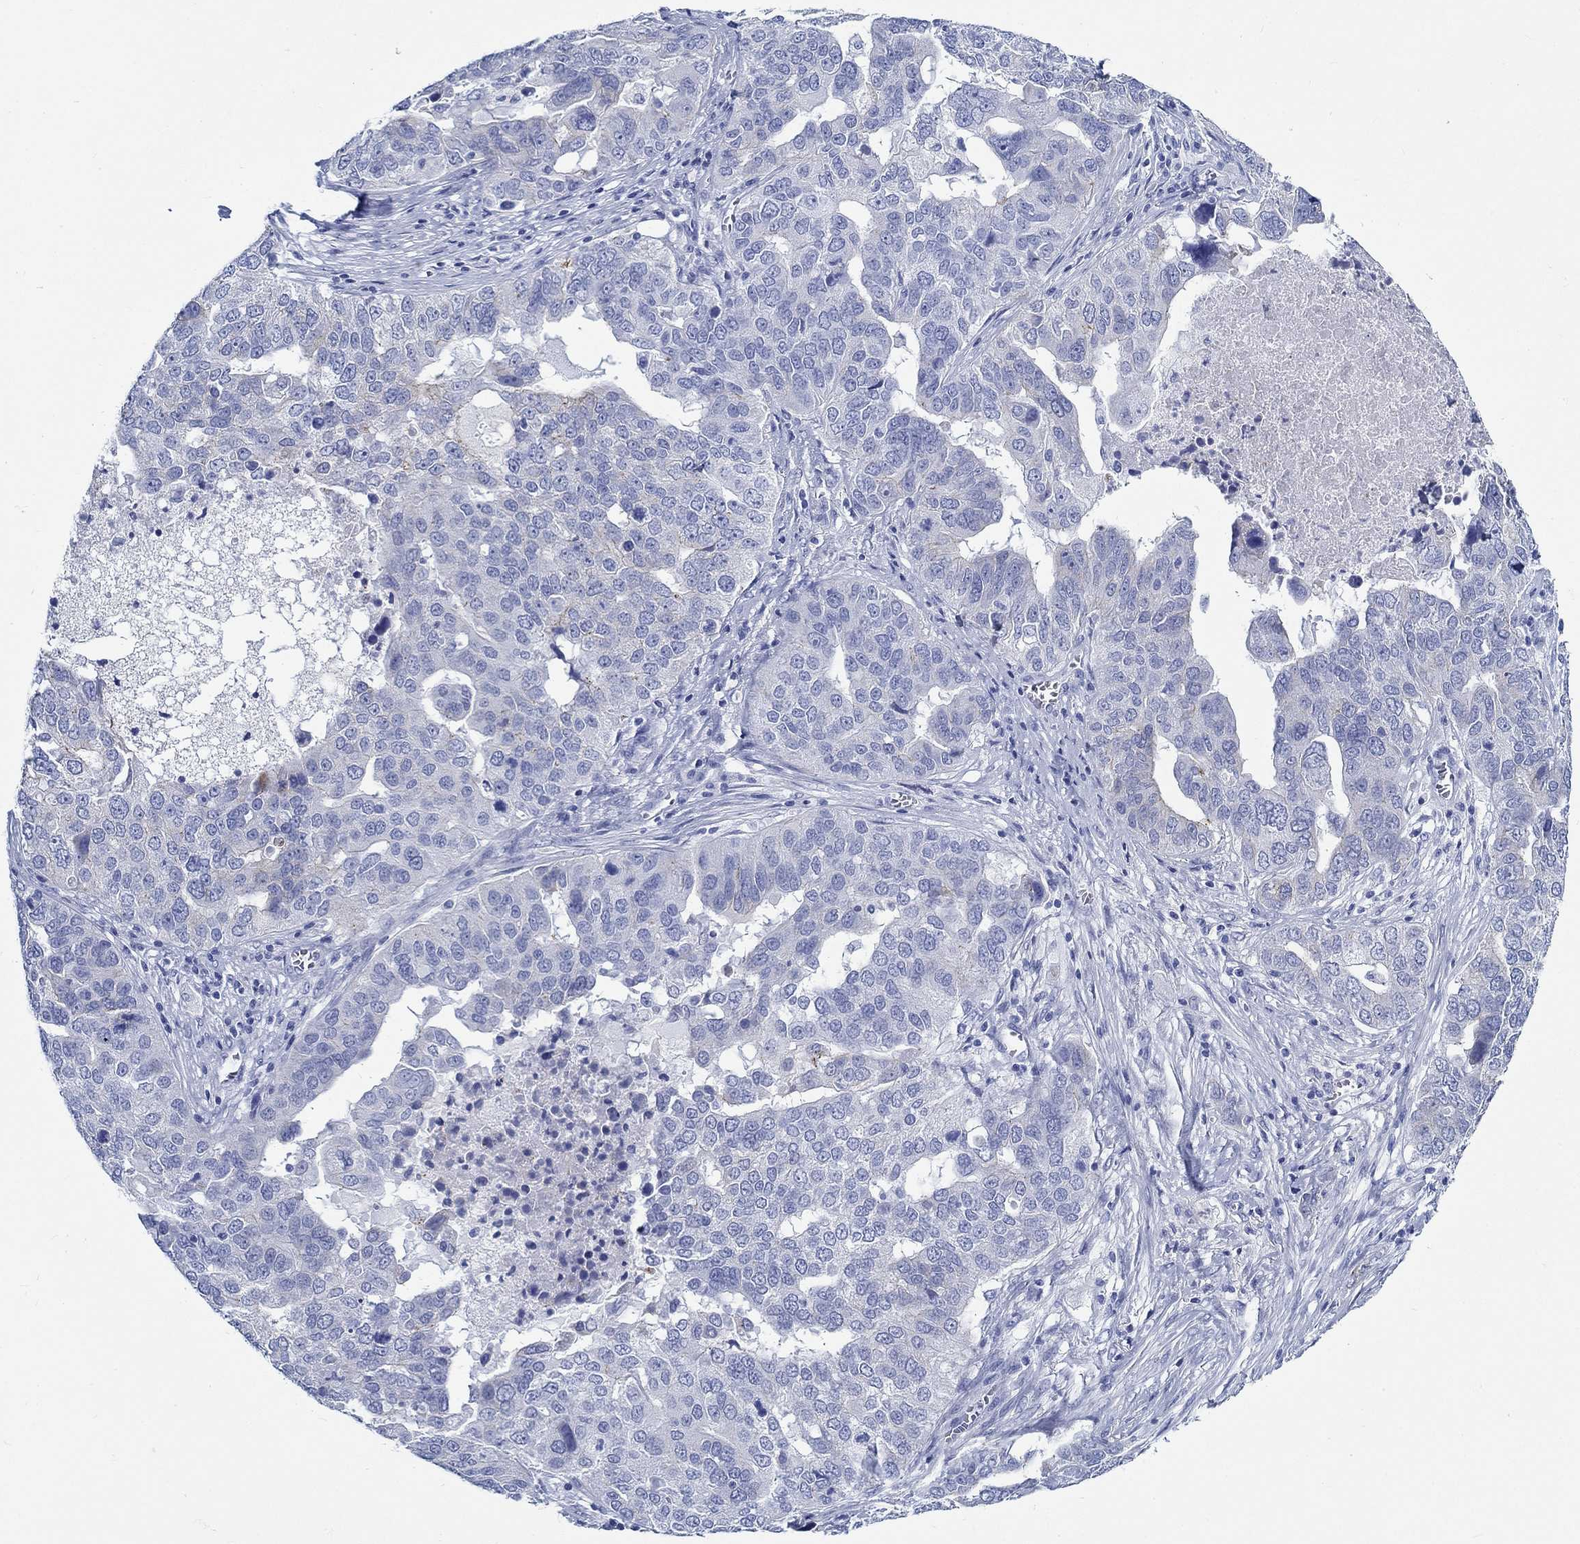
{"staining": {"intensity": "negative", "quantity": "none", "location": "none"}, "tissue": "ovarian cancer", "cell_type": "Tumor cells", "image_type": "cancer", "snomed": [{"axis": "morphology", "description": "Carcinoma, endometroid"}, {"axis": "topography", "description": "Soft tissue"}, {"axis": "topography", "description": "Ovary"}], "caption": "Tumor cells show no significant protein expression in endometroid carcinoma (ovarian). The staining was performed using DAB to visualize the protein expression in brown, while the nuclei were stained in blue with hematoxylin (Magnification: 20x).", "gene": "RD3L", "patient": {"sex": "female", "age": 52}}